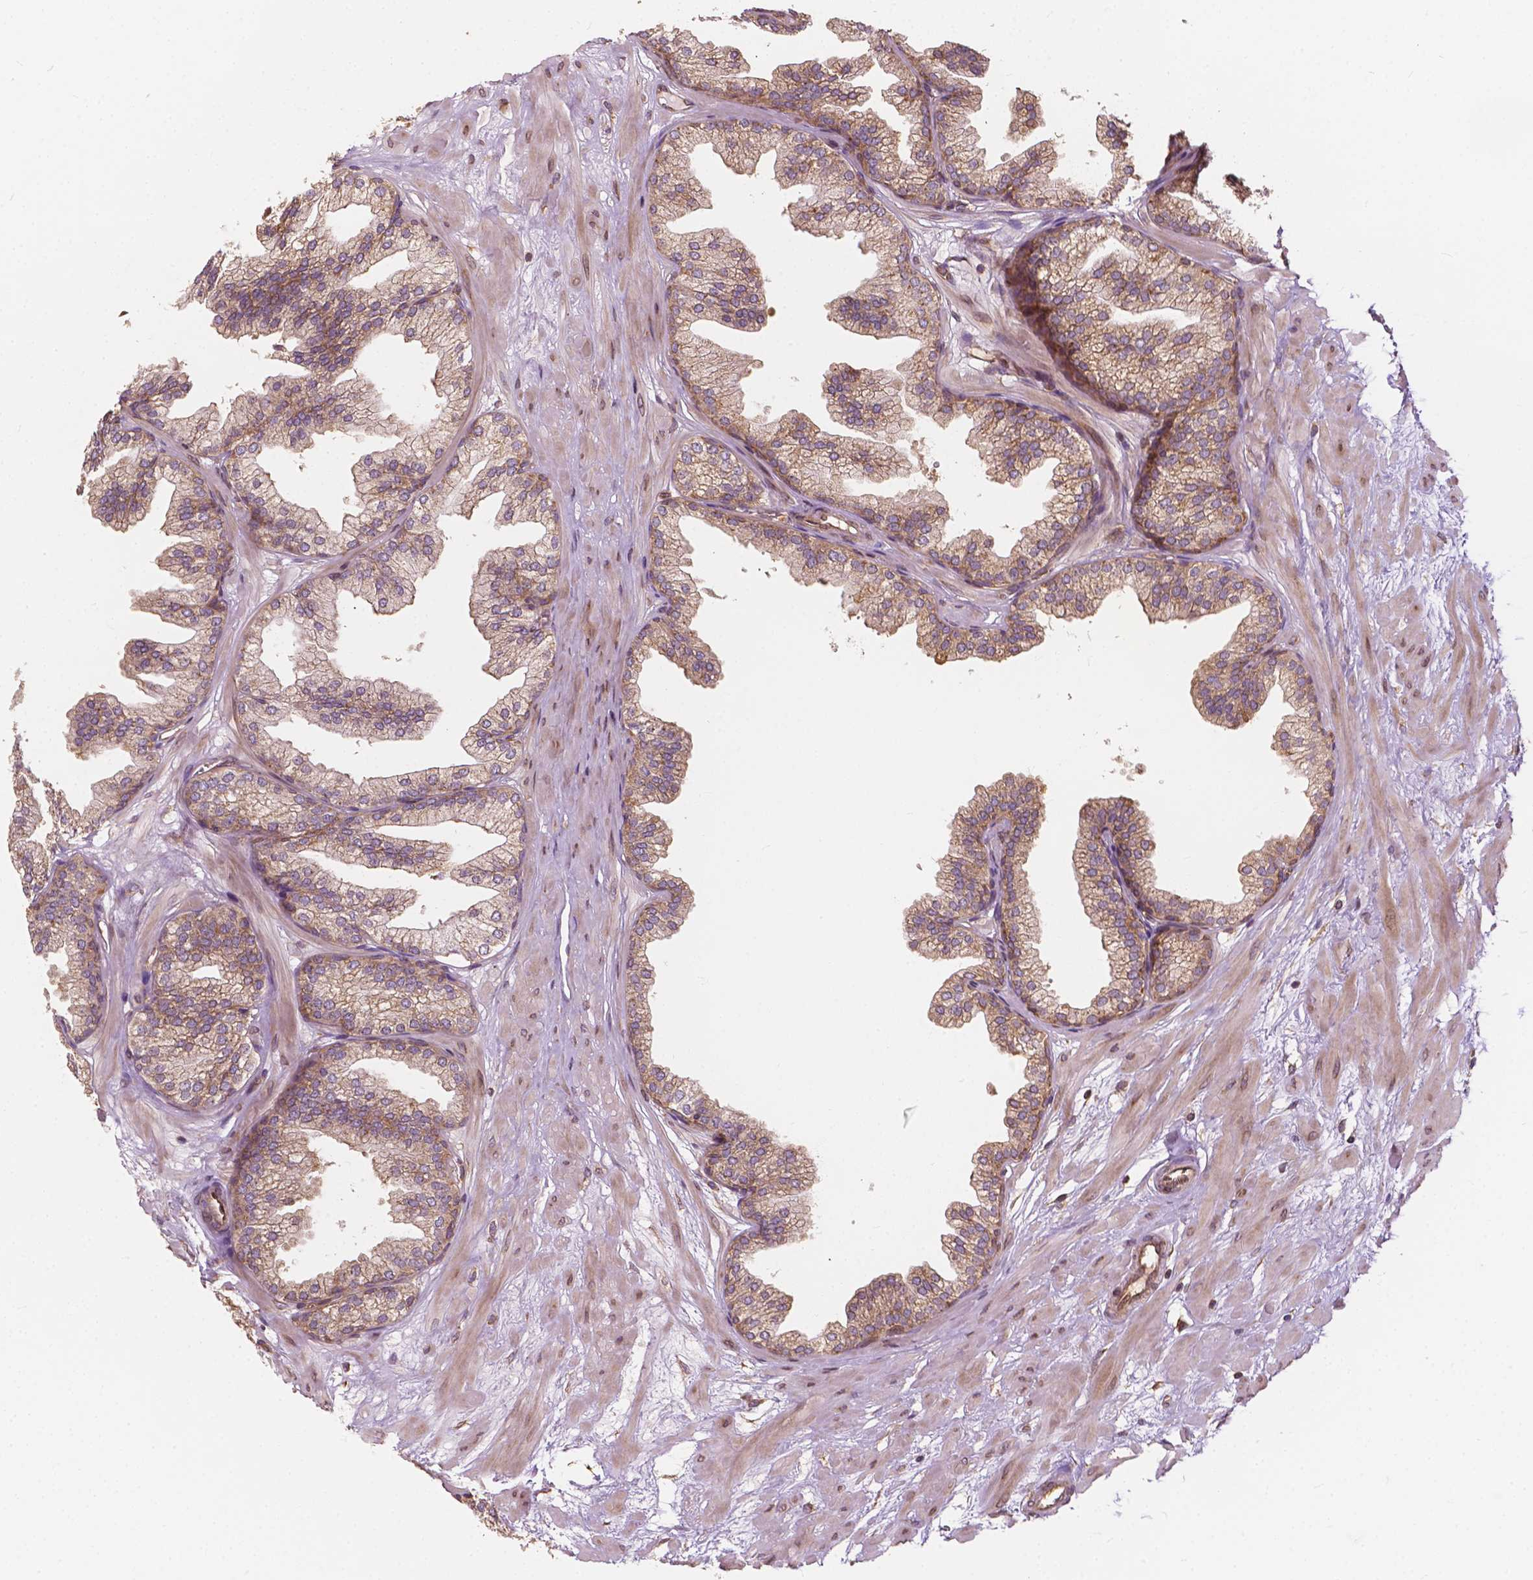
{"staining": {"intensity": "weak", "quantity": ">75%", "location": "cytoplasmic/membranous"}, "tissue": "prostate", "cell_type": "Glandular cells", "image_type": "normal", "snomed": [{"axis": "morphology", "description": "Normal tissue, NOS"}, {"axis": "topography", "description": "Prostate"}], "caption": "Immunohistochemical staining of normal human prostate shows >75% levels of weak cytoplasmic/membranous protein expression in about >75% of glandular cells. (IHC, brightfield microscopy, high magnification).", "gene": "G3BP1", "patient": {"sex": "male", "age": 37}}